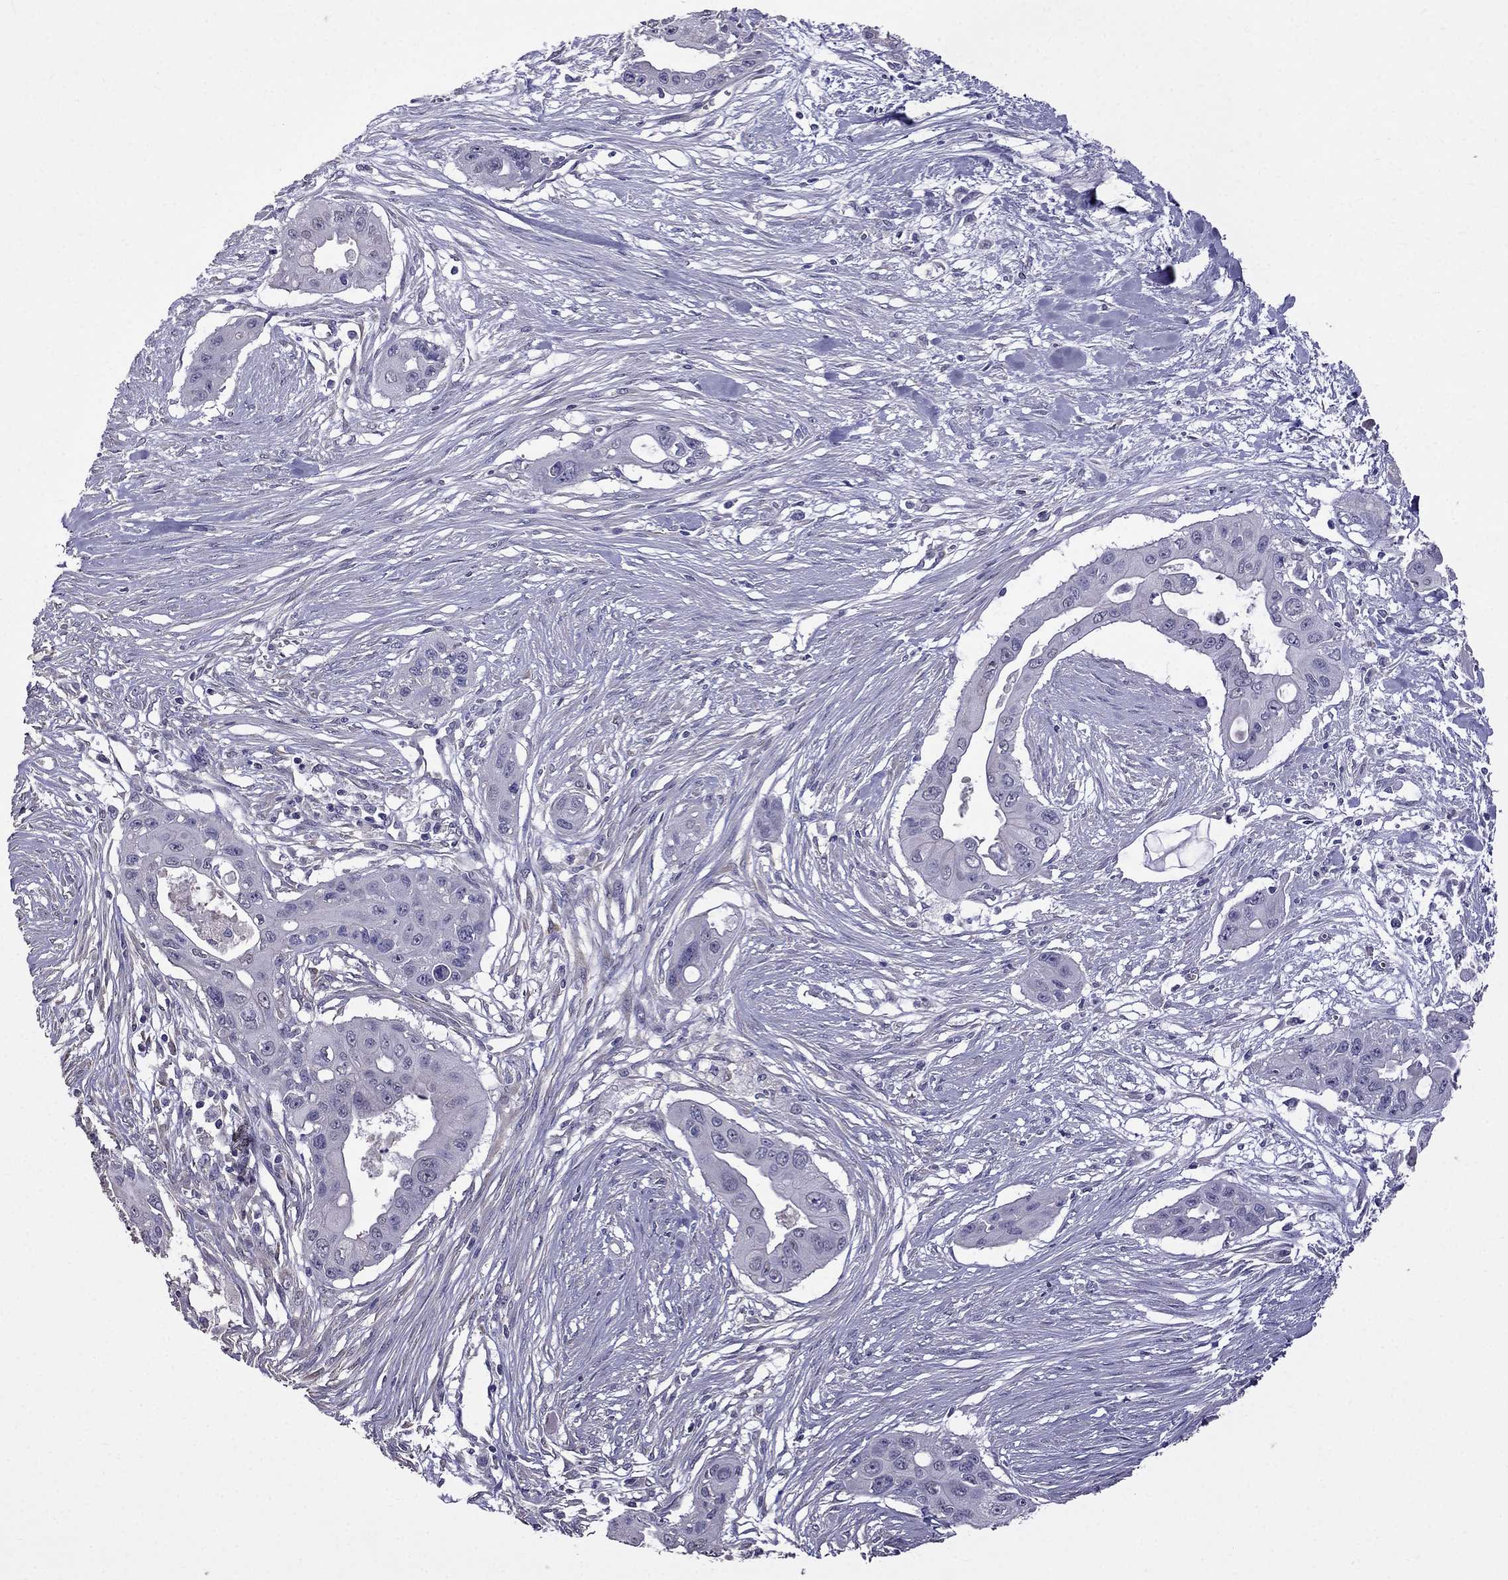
{"staining": {"intensity": "negative", "quantity": "none", "location": "none"}, "tissue": "pancreatic cancer", "cell_type": "Tumor cells", "image_type": "cancer", "snomed": [{"axis": "morphology", "description": "Adenocarcinoma, NOS"}, {"axis": "topography", "description": "Pancreas"}], "caption": "Immunohistochemistry of human adenocarcinoma (pancreatic) shows no staining in tumor cells.", "gene": "AK5", "patient": {"sex": "male", "age": 60}}